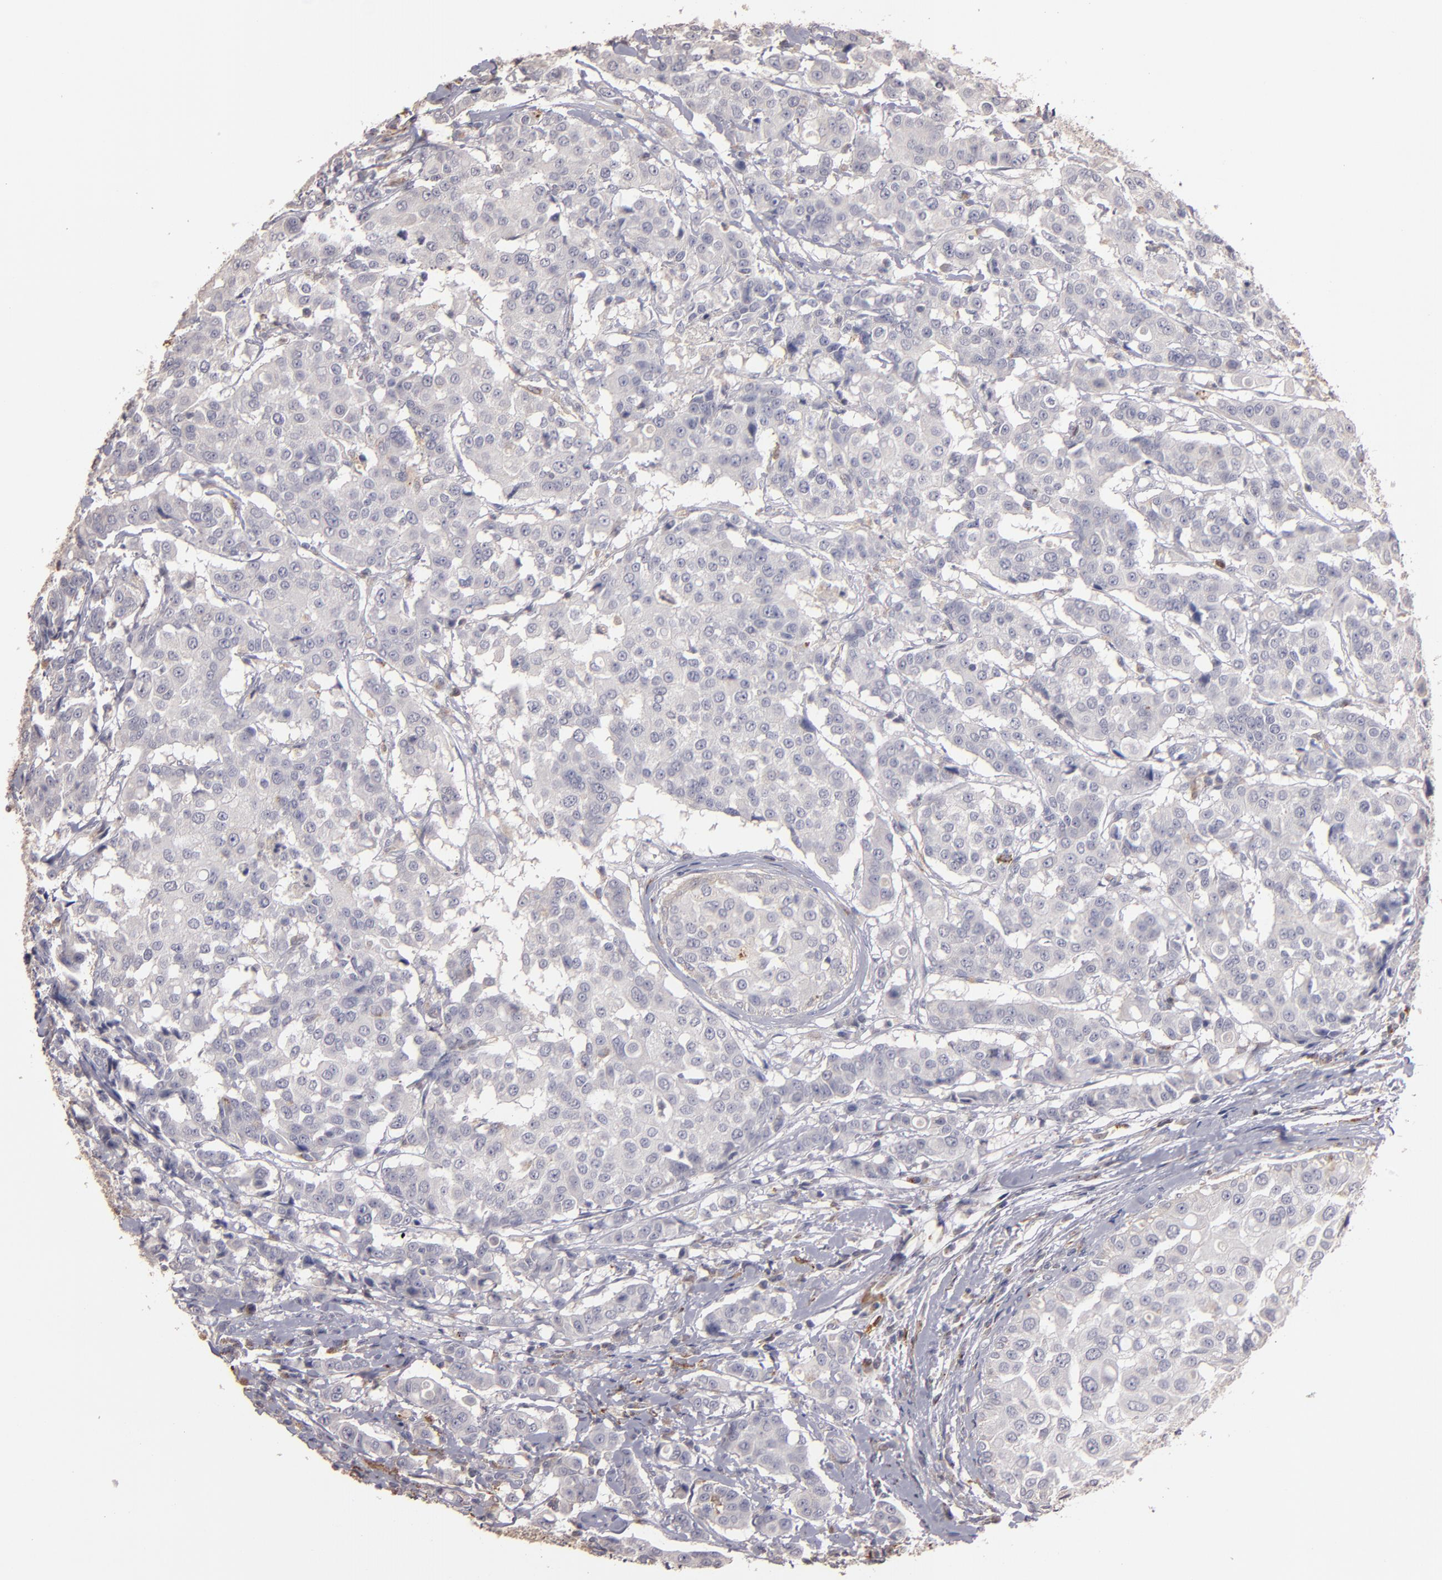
{"staining": {"intensity": "negative", "quantity": "none", "location": "none"}, "tissue": "breast cancer", "cell_type": "Tumor cells", "image_type": "cancer", "snomed": [{"axis": "morphology", "description": "Duct carcinoma"}, {"axis": "topography", "description": "Breast"}], "caption": "High magnification brightfield microscopy of breast intraductal carcinoma stained with DAB (brown) and counterstained with hematoxylin (blue): tumor cells show no significant staining.", "gene": "TRAF1", "patient": {"sex": "female", "age": 27}}